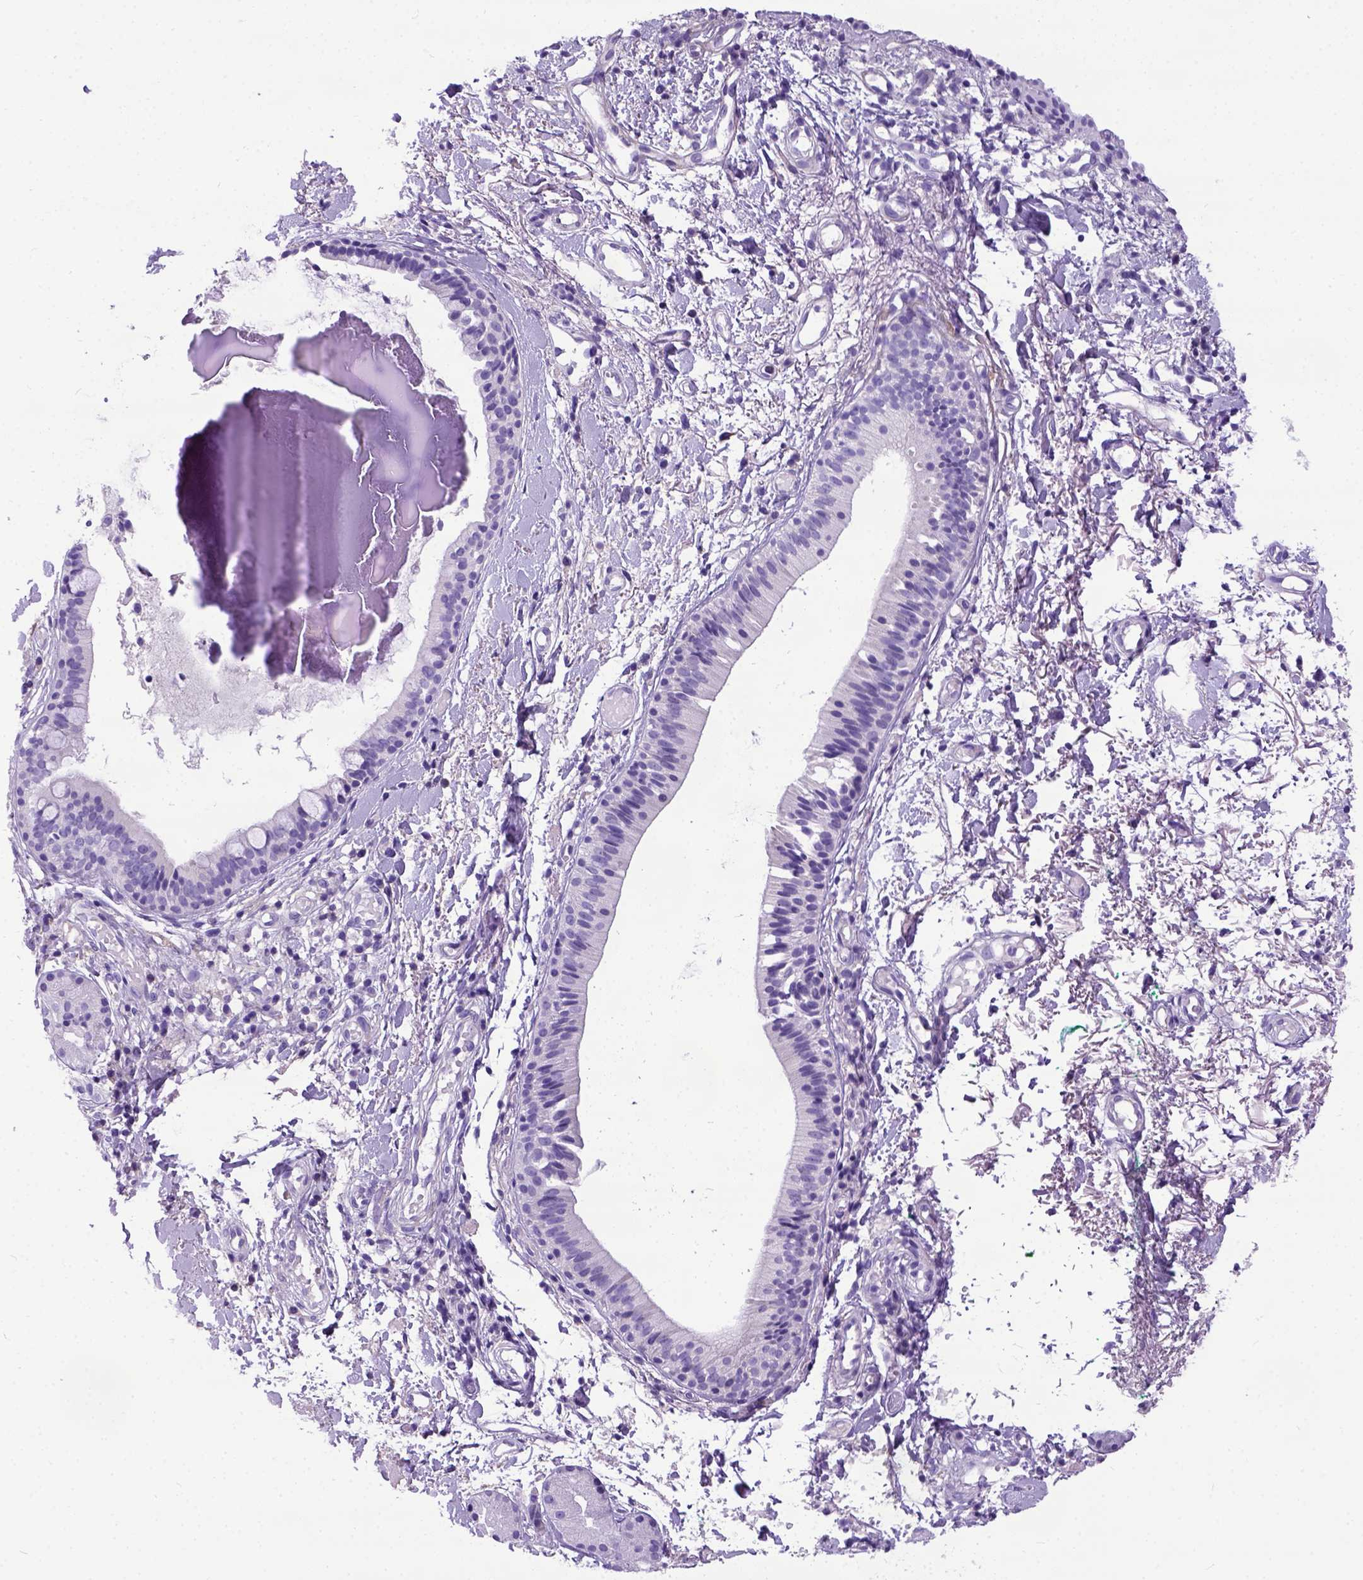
{"staining": {"intensity": "negative", "quantity": "none", "location": "none"}, "tissue": "nasopharynx", "cell_type": "Respiratory epithelial cells", "image_type": "normal", "snomed": [{"axis": "morphology", "description": "Normal tissue, NOS"}, {"axis": "morphology", "description": "Basal cell carcinoma"}, {"axis": "topography", "description": "Cartilage tissue"}, {"axis": "topography", "description": "Nasopharynx"}, {"axis": "topography", "description": "Oral tissue"}], "caption": "IHC micrograph of benign nasopharynx: nasopharynx stained with DAB (3,3'-diaminobenzidine) reveals no significant protein expression in respiratory epithelial cells. The staining is performed using DAB brown chromogen with nuclei counter-stained in using hematoxylin.", "gene": "IGF2", "patient": {"sex": "female", "age": 77}}